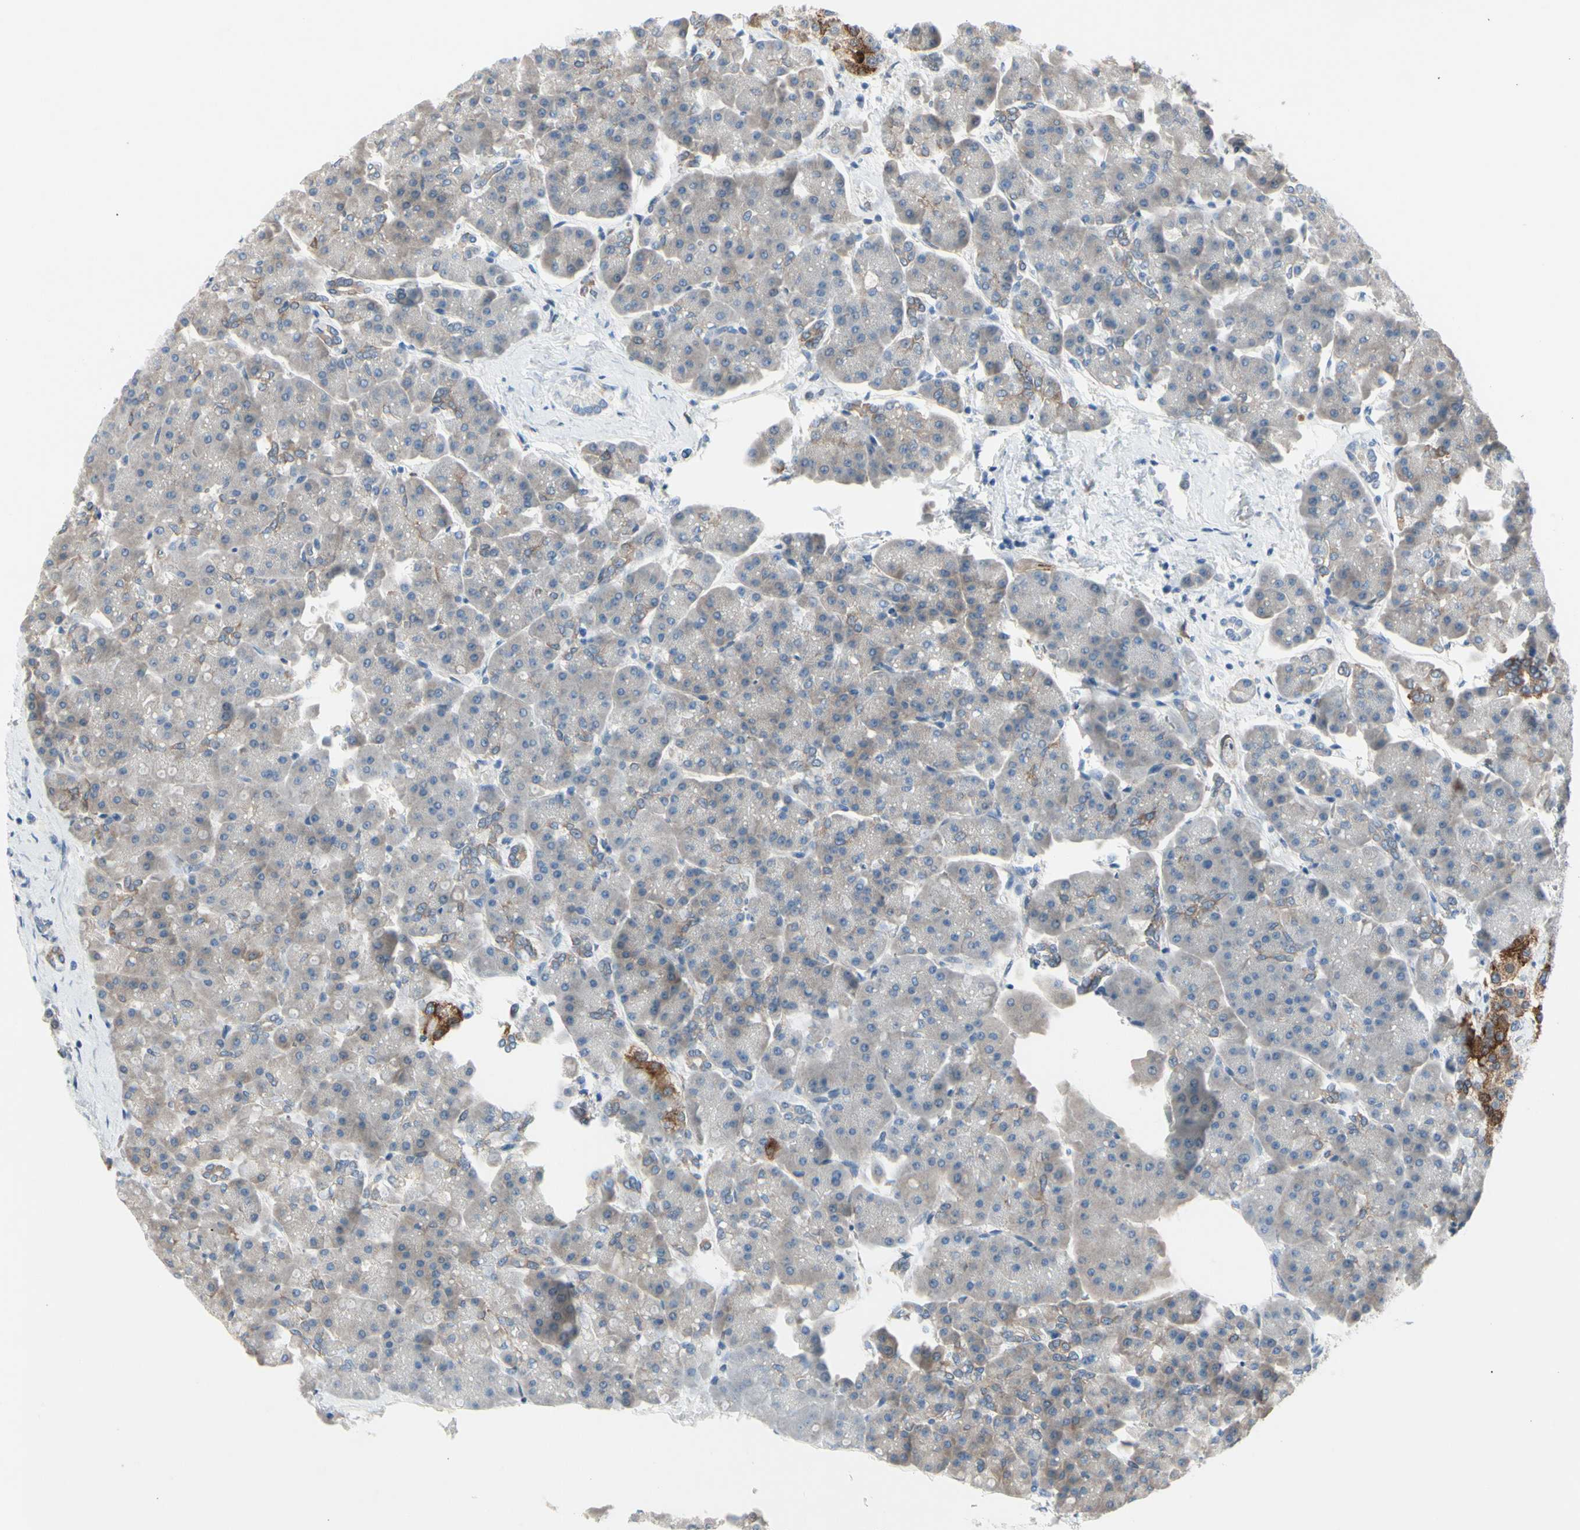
{"staining": {"intensity": "negative", "quantity": "none", "location": "none"}, "tissue": "pancreas", "cell_type": "Exocrine glandular cells", "image_type": "normal", "snomed": [{"axis": "morphology", "description": "Normal tissue, NOS"}, {"axis": "topography", "description": "Pancreas"}], "caption": "Immunohistochemical staining of normal pancreas demonstrates no significant staining in exocrine glandular cells.", "gene": "MAP2", "patient": {"sex": "female", "age": 70}}